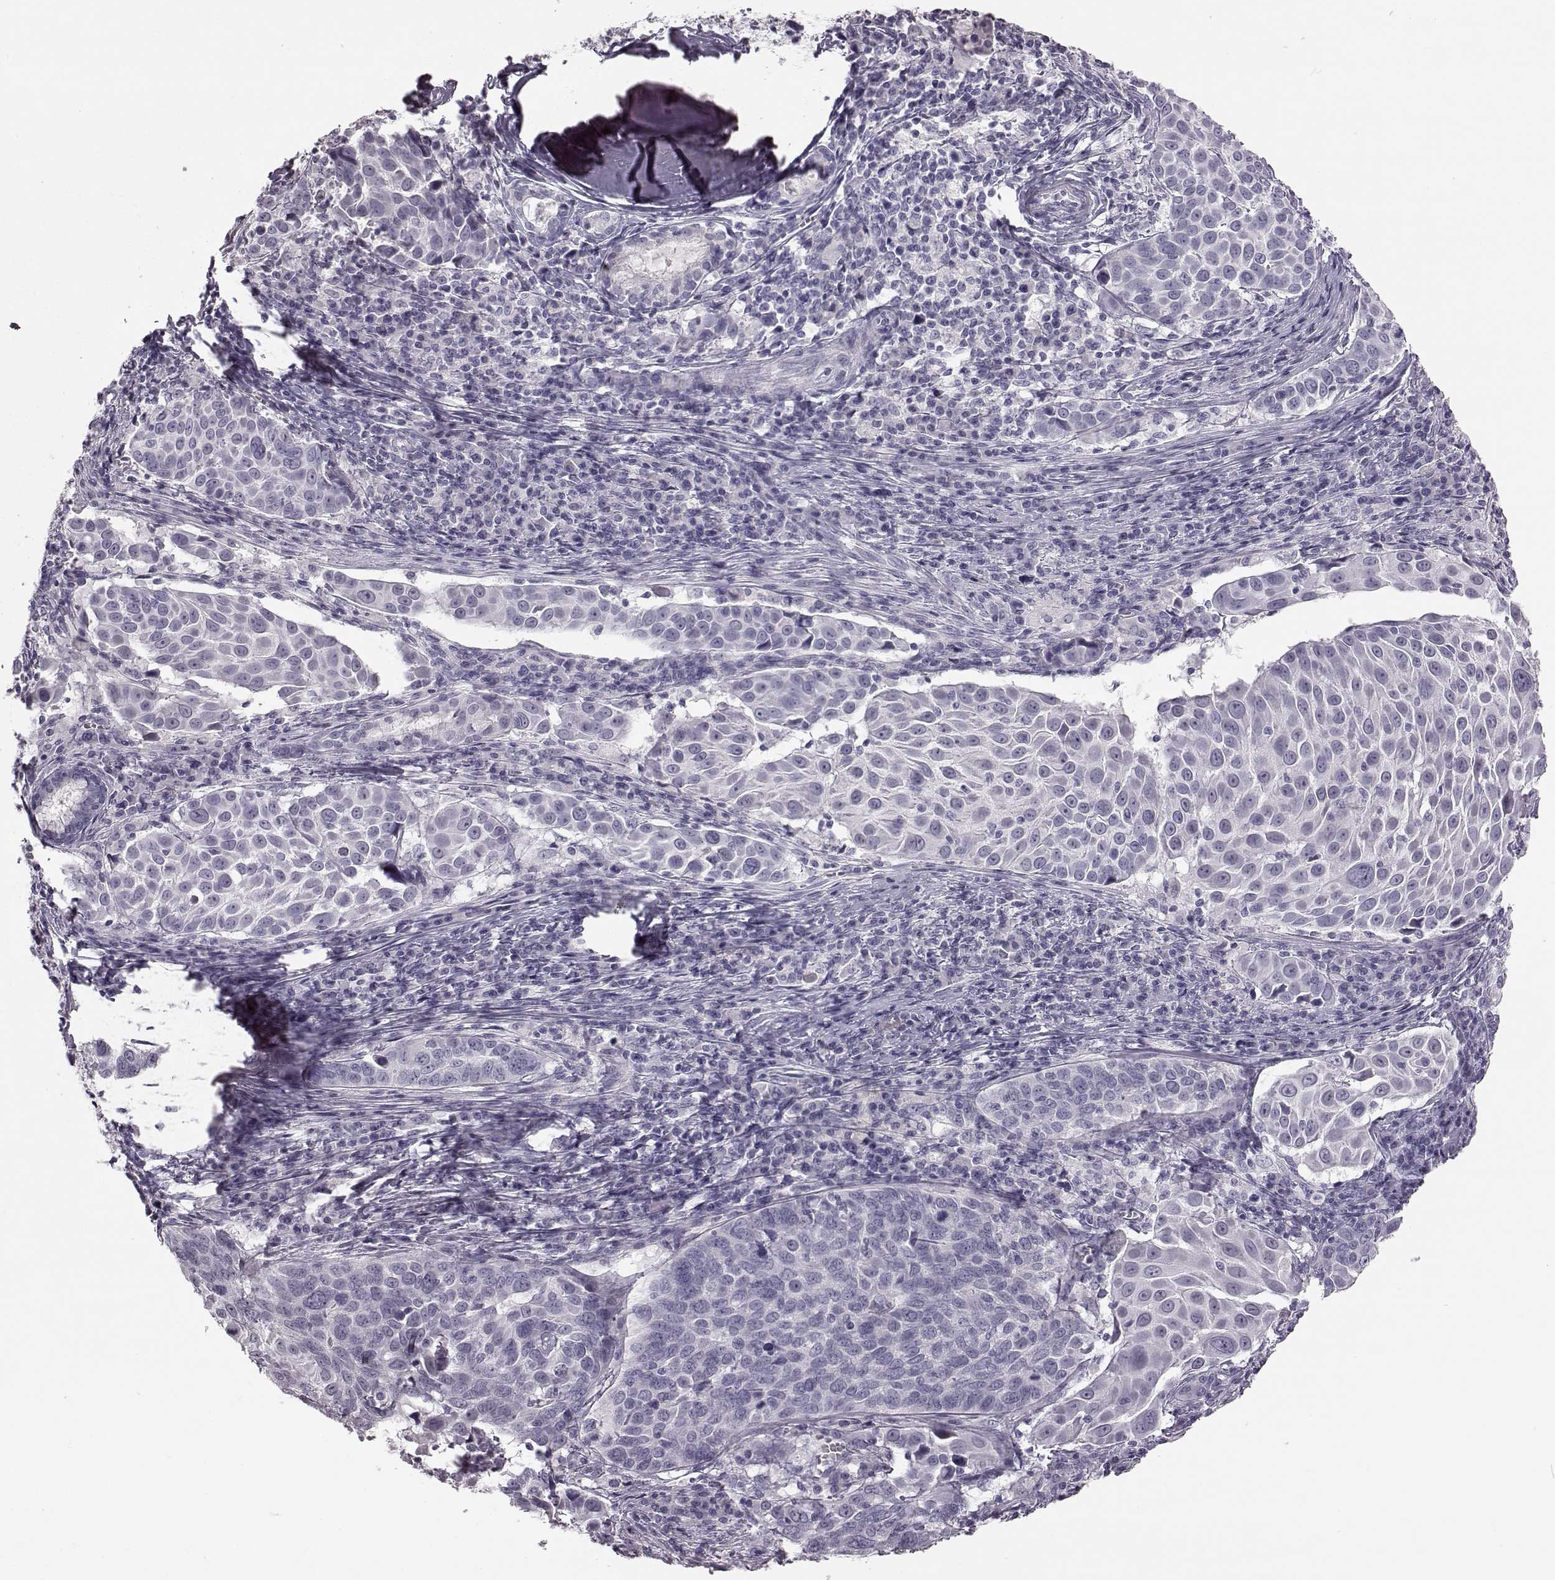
{"staining": {"intensity": "negative", "quantity": "none", "location": "none"}, "tissue": "lung cancer", "cell_type": "Tumor cells", "image_type": "cancer", "snomed": [{"axis": "morphology", "description": "Squamous cell carcinoma, NOS"}, {"axis": "topography", "description": "Lung"}], "caption": "IHC of human lung cancer (squamous cell carcinoma) reveals no positivity in tumor cells.", "gene": "ZNF433", "patient": {"sex": "male", "age": 57}}